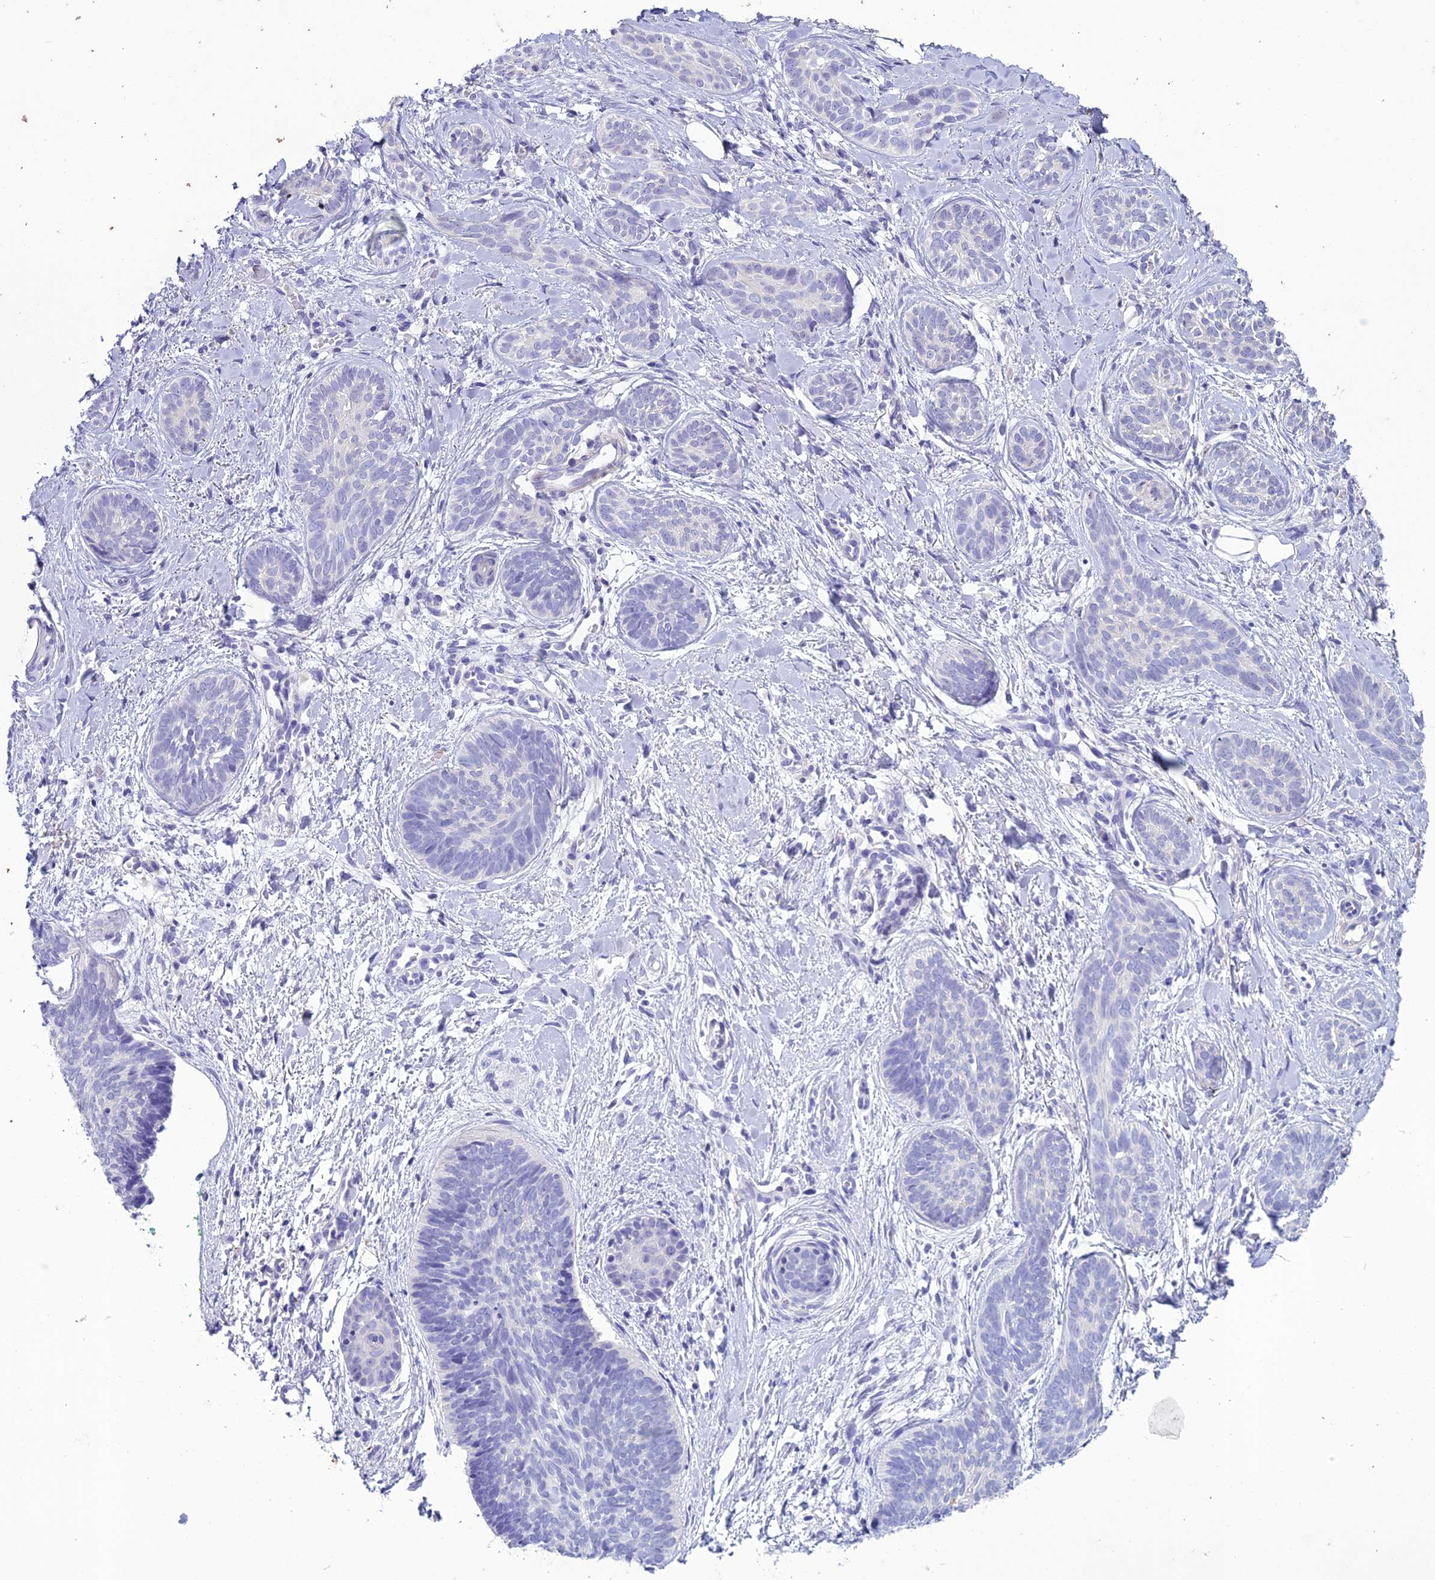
{"staining": {"intensity": "negative", "quantity": "none", "location": "none"}, "tissue": "skin cancer", "cell_type": "Tumor cells", "image_type": "cancer", "snomed": [{"axis": "morphology", "description": "Basal cell carcinoma"}, {"axis": "topography", "description": "Skin"}], "caption": "Immunohistochemistry (IHC) of skin cancer (basal cell carcinoma) shows no expression in tumor cells. (DAB immunohistochemistry, high magnification).", "gene": "CLEC2L", "patient": {"sex": "female", "age": 81}}